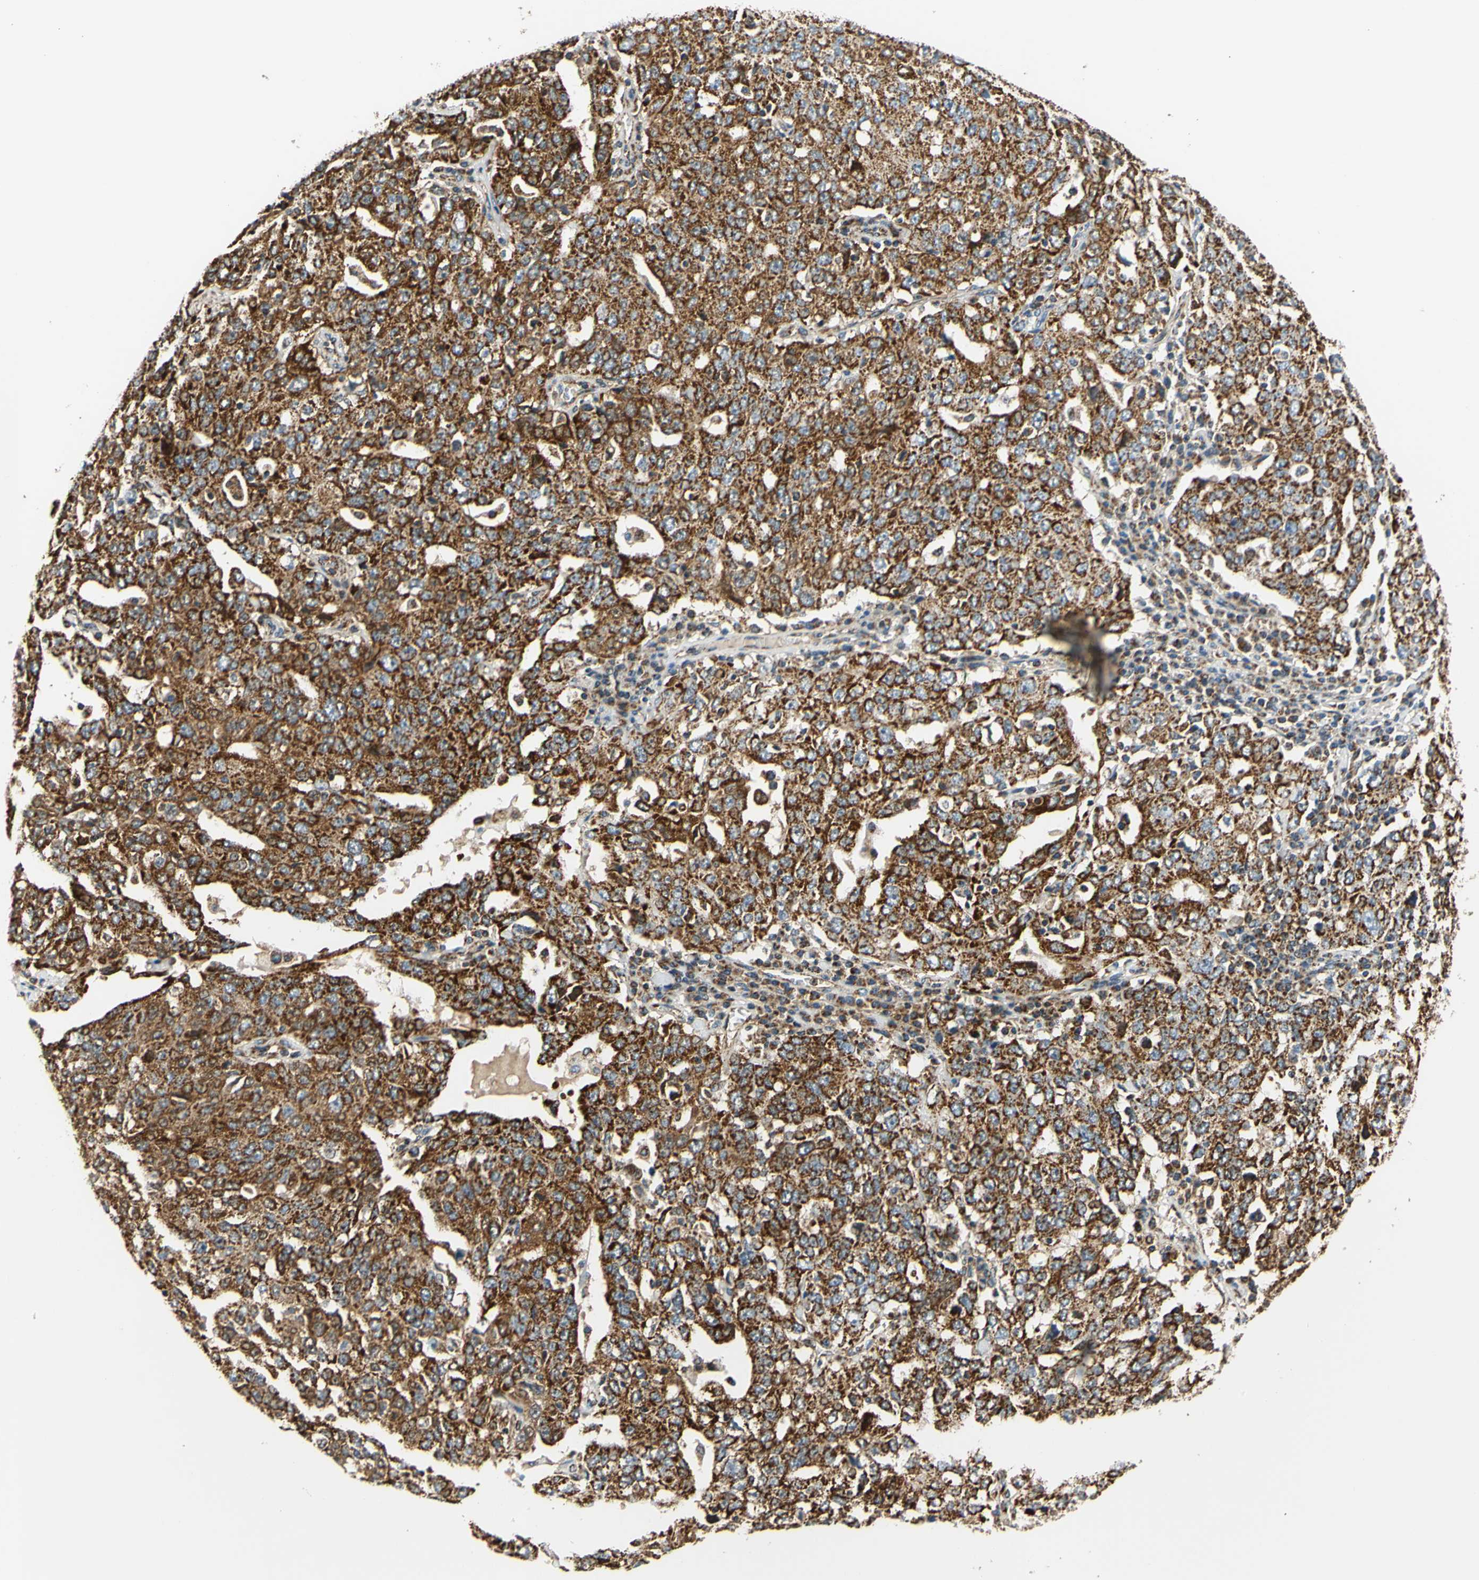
{"staining": {"intensity": "strong", "quantity": ">75%", "location": "cytoplasmic/membranous"}, "tissue": "ovarian cancer", "cell_type": "Tumor cells", "image_type": "cancer", "snomed": [{"axis": "morphology", "description": "Carcinoma, endometroid"}, {"axis": "topography", "description": "Ovary"}], "caption": "IHC photomicrograph of human ovarian cancer (endometroid carcinoma) stained for a protein (brown), which shows high levels of strong cytoplasmic/membranous expression in approximately >75% of tumor cells.", "gene": "MAVS", "patient": {"sex": "female", "age": 62}}